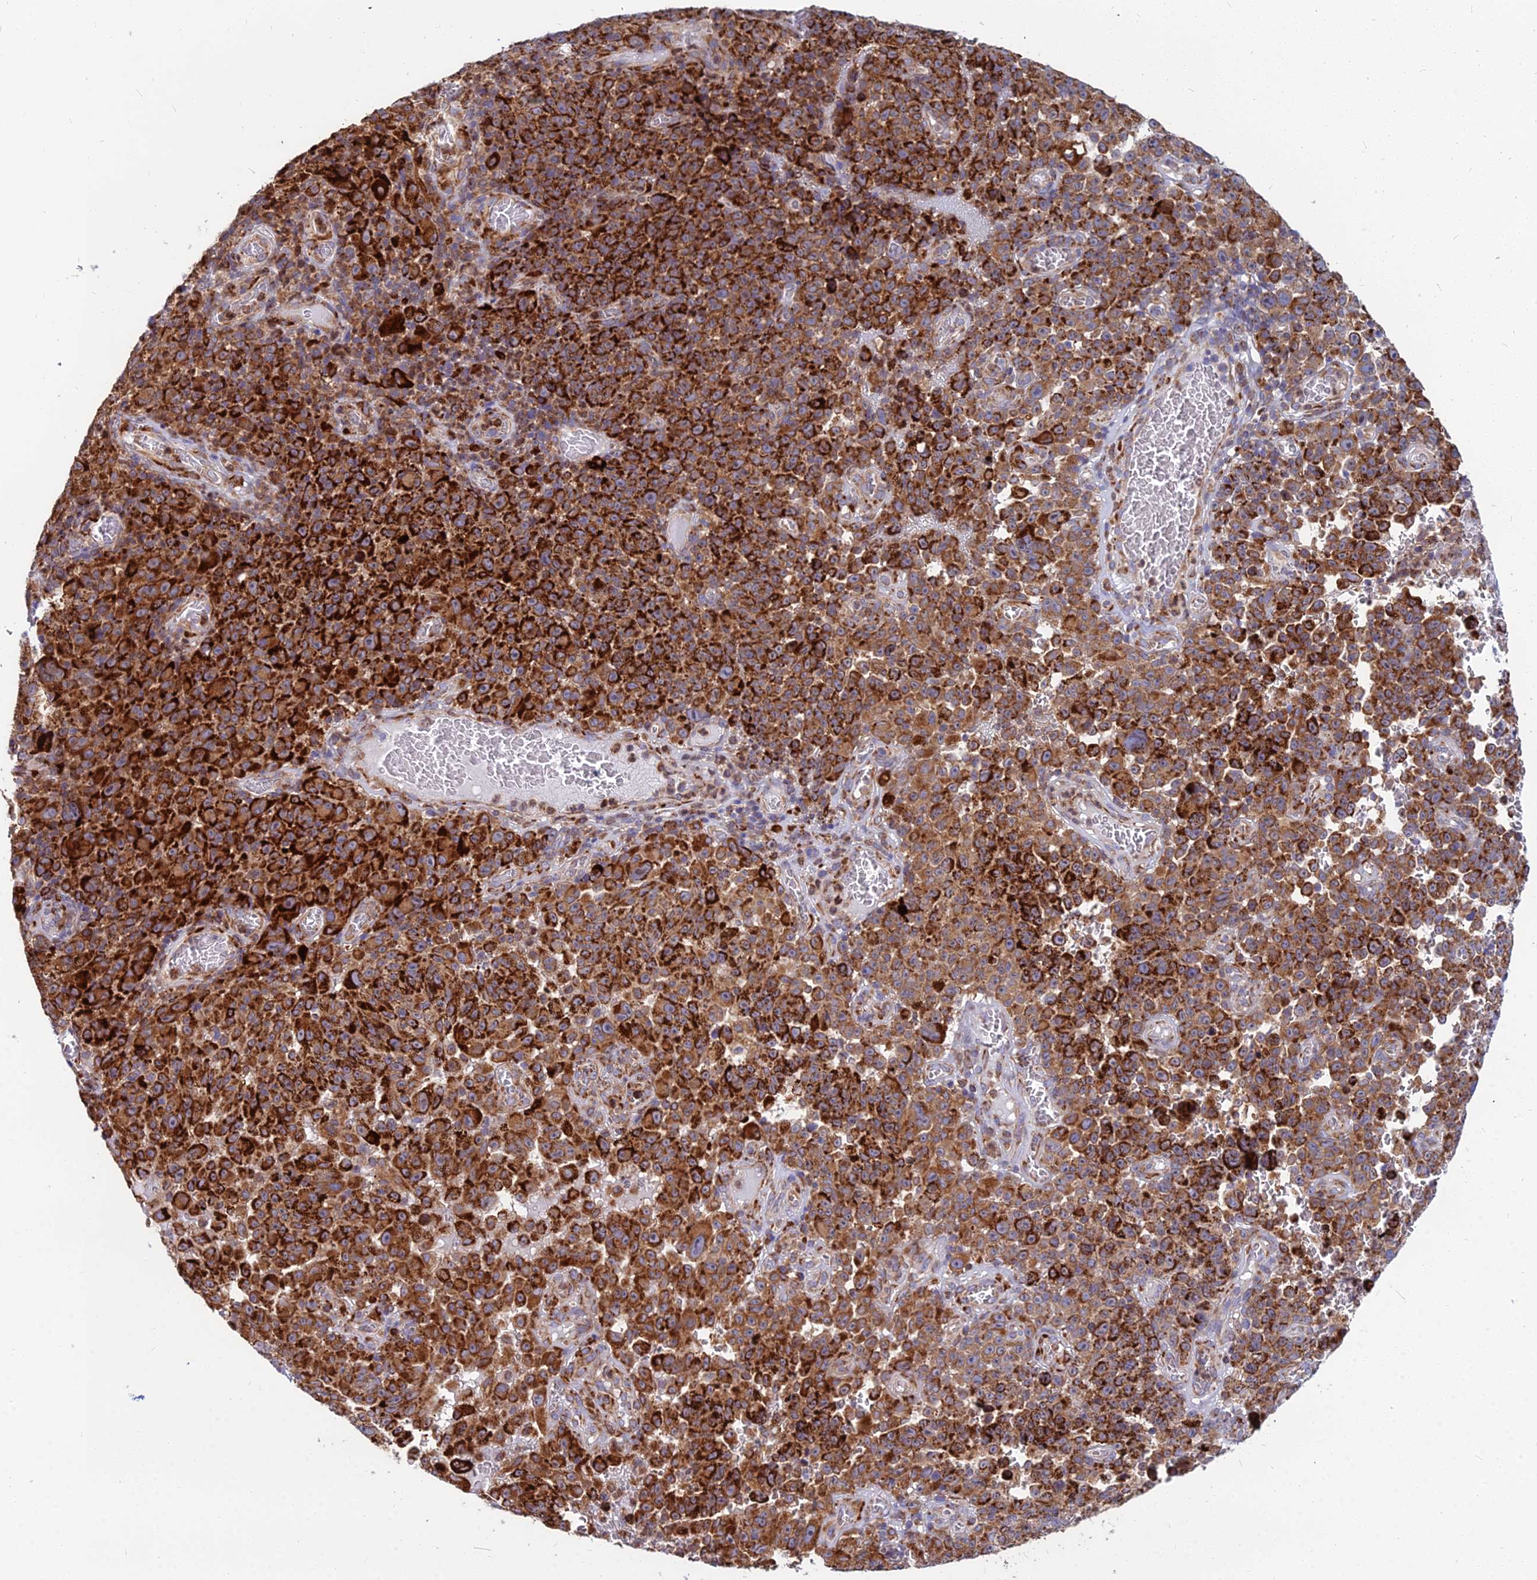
{"staining": {"intensity": "strong", "quantity": ">75%", "location": "cytoplasmic/membranous"}, "tissue": "melanoma", "cell_type": "Tumor cells", "image_type": "cancer", "snomed": [{"axis": "morphology", "description": "Malignant melanoma, NOS"}, {"axis": "topography", "description": "Skin"}], "caption": "Protein expression analysis of melanoma displays strong cytoplasmic/membranous positivity in about >75% of tumor cells. The staining was performed using DAB to visualize the protein expression in brown, while the nuclei were stained in blue with hematoxylin (Magnification: 20x).", "gene": "CCT6B", "patient": {"sex": "female", "age": 82}}